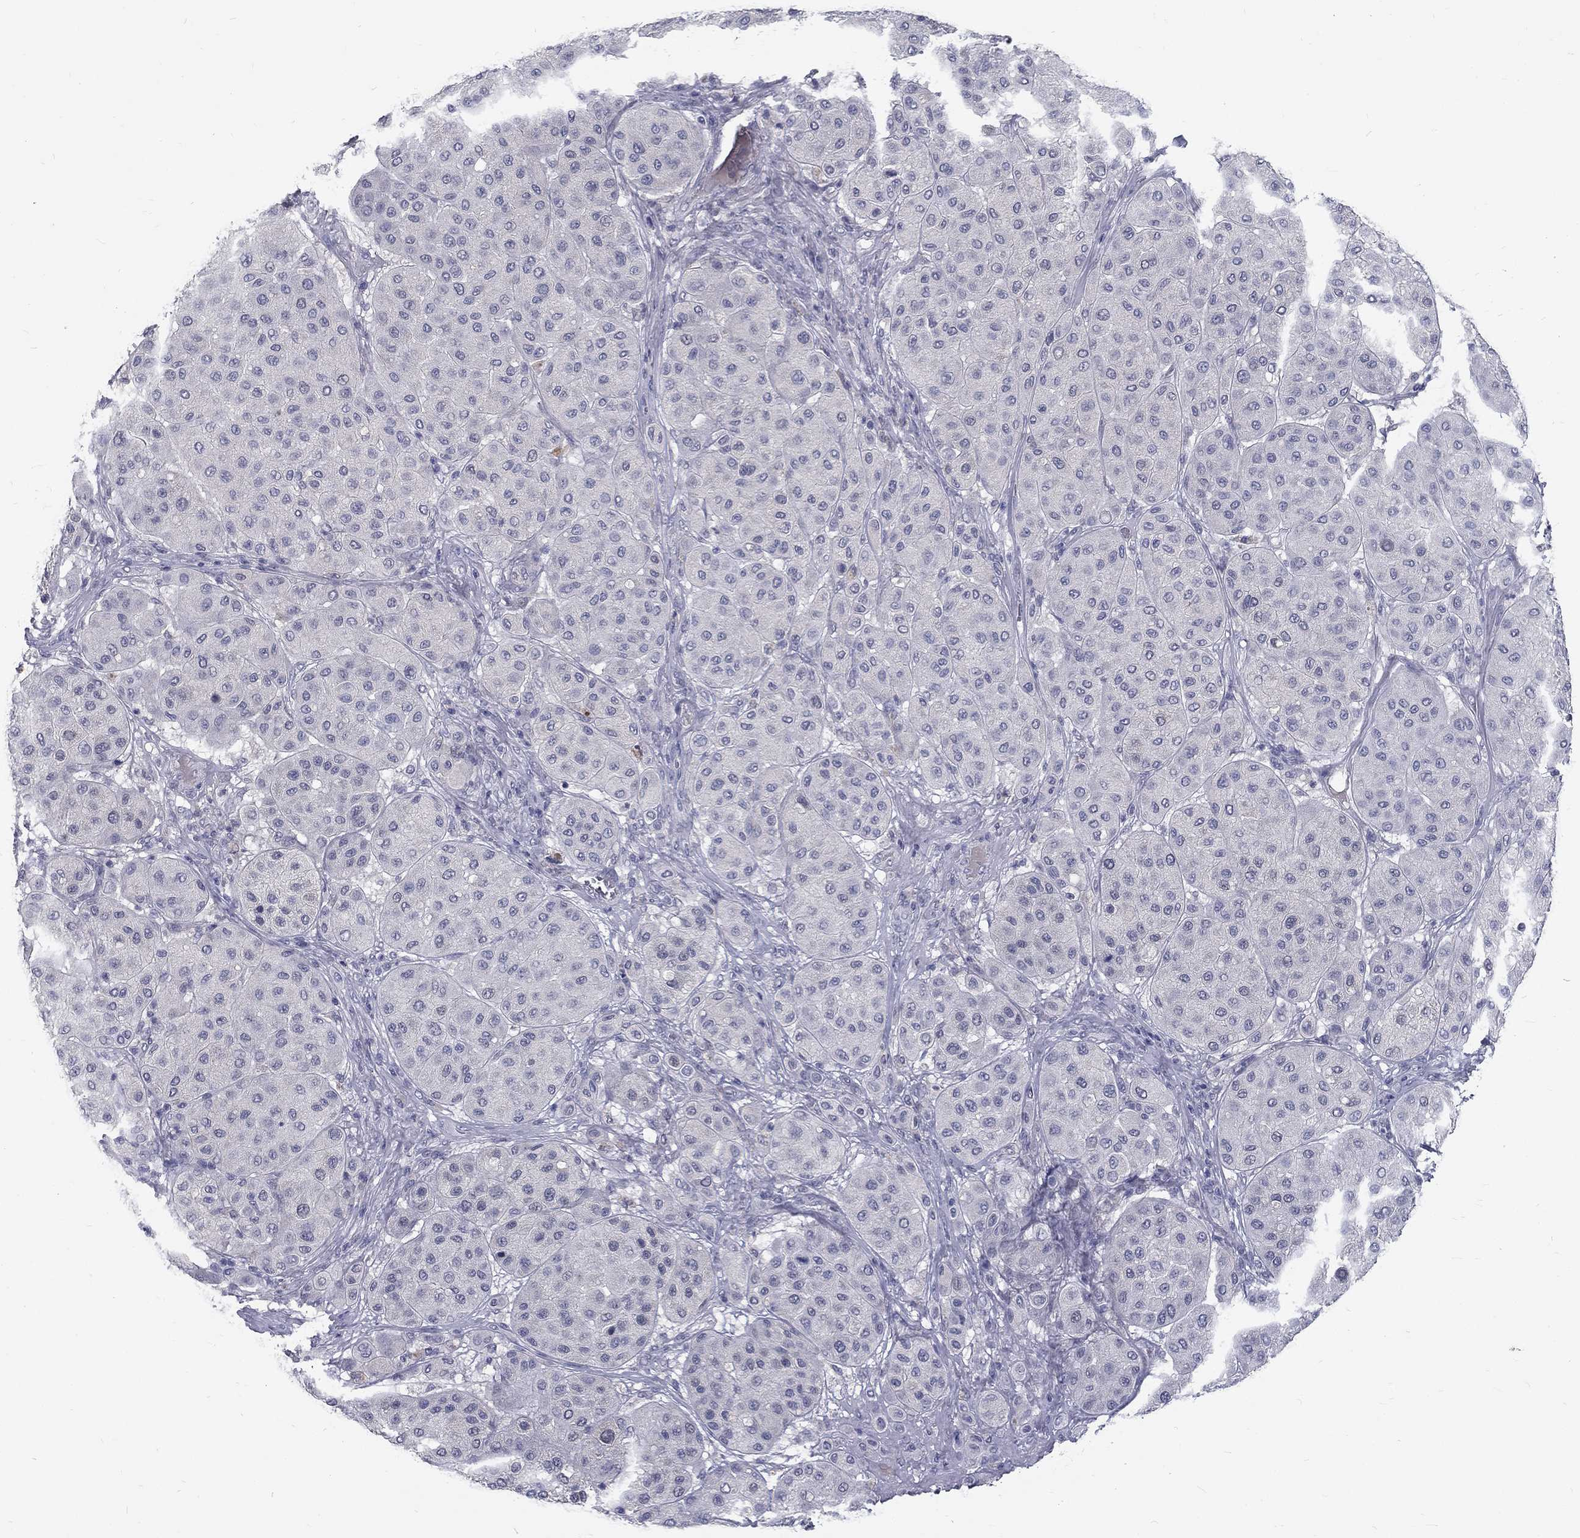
{"staining": {"intensity": "negative", "quantity": "none", "location": "none"}, "tissue": "melanoma", "cell_type": "Tumor cells", "image_type": "cancer", "snomed": [{"axis": "morphology", "description": "Malignant melanoma, Metastatic site"}, {"axis": "topography", "description": "Smooth muscle"}], "caption": "Immunohistochemistry (IHC) of human melanoma reveals no positivity in tumor cells. The staining is performed using DAB brown chromogen with nuclei counter-stained in using hematoxylin.", "gene": "NOS1", "patient": {"sex": "male", "age": 41}}